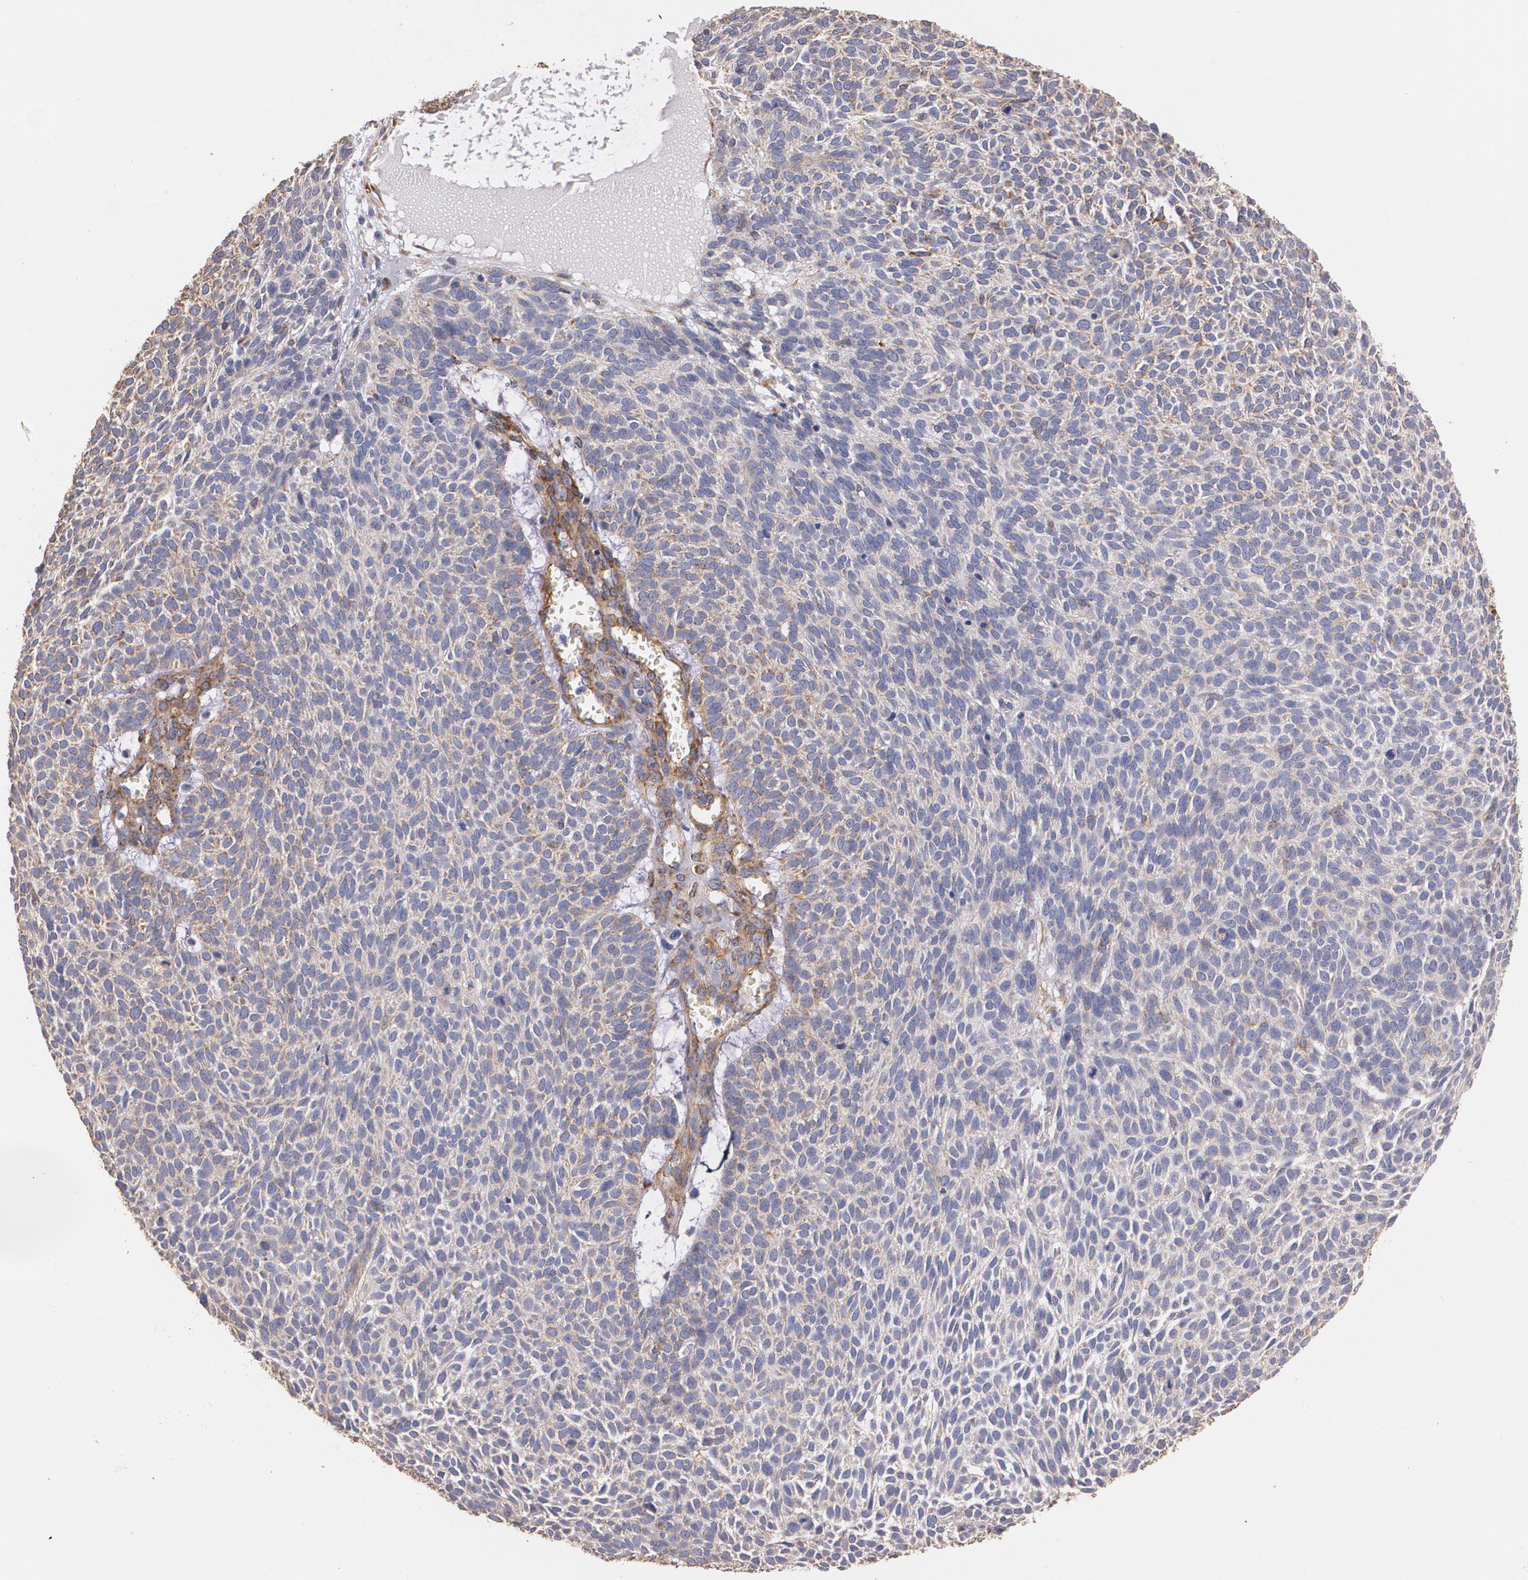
{"staining": {"intensity": "weak", "quantity": "25%-75%", "location": "cytoplasmic/membranous"}, "tissue": "skin cancer", "cell_type": "Tumor cells", "image_type": "cancer", "snomed": [{"axis": "morphology", "description": "Basal cell carcinoma"}, {"axis": "topography", "description": "Skin"}], "caption": "Protein staining by IHC demonstrates weak cytoplasmic/membranous expression in about 25%-75% of tumor cells in skin cancer (basal cell carcinoma).", "gene": "TJP1", "patient": {"sex": "male", "age": 63}}